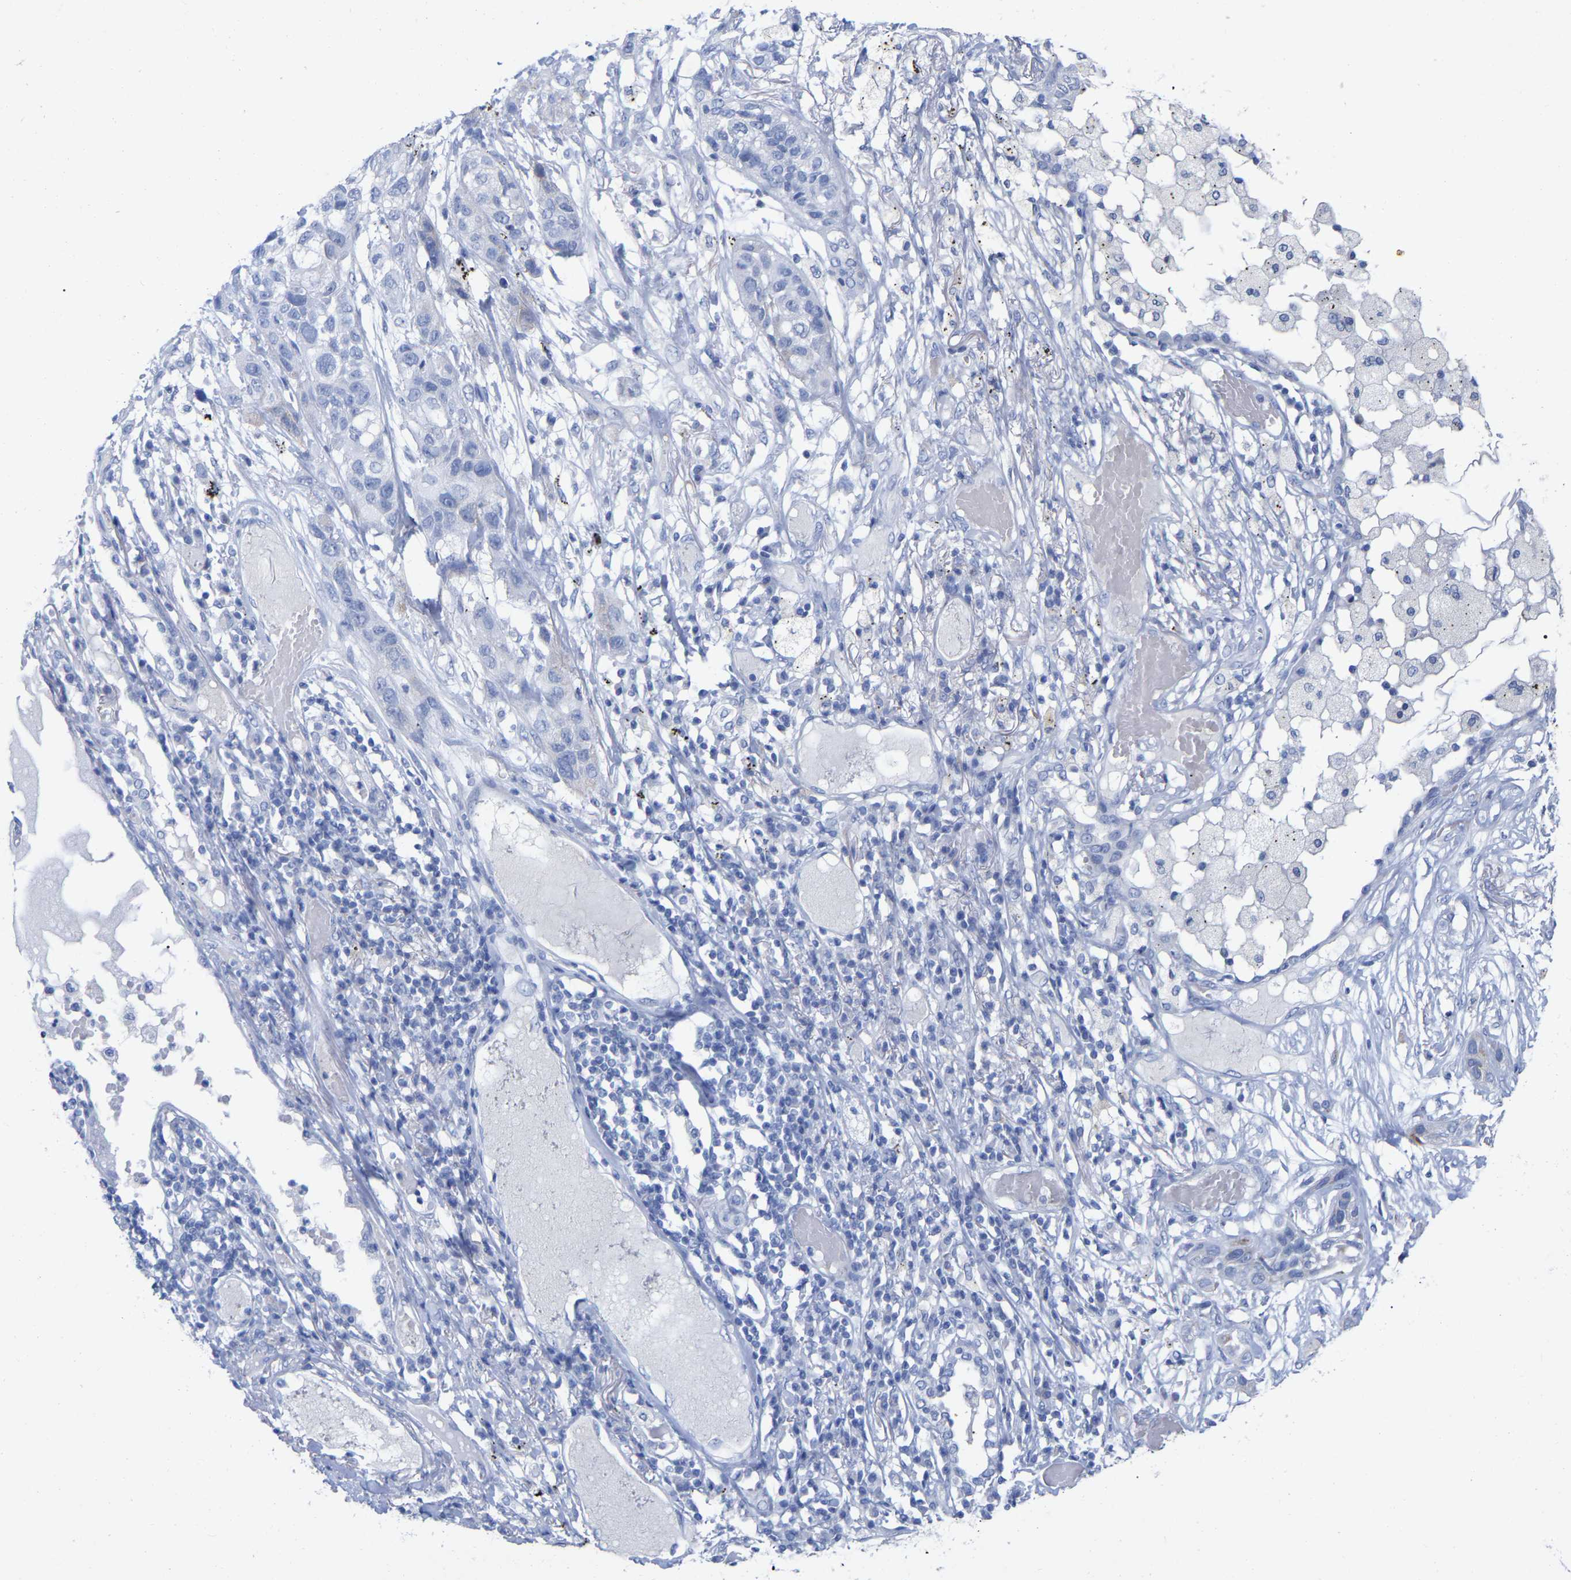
{"staining": {"intensity": "negative", "quantity": "none", "location": "none"}, "tissue": "lung cancer", "cell_type": "Tumor cells", "image_type": "cancer", "snomed": [{"axis": "morphology", "description": "Squamous cell carcinoma, NOS"}, {"axis": "topography", "description": "Lung"}], "caption": "Immunohistochemical staining of lung squamous cell carcinoma shows no significant positivity in tumor cells.", "gene": "HAPLN1", "patient": {"sex": "male", "age": 71}}